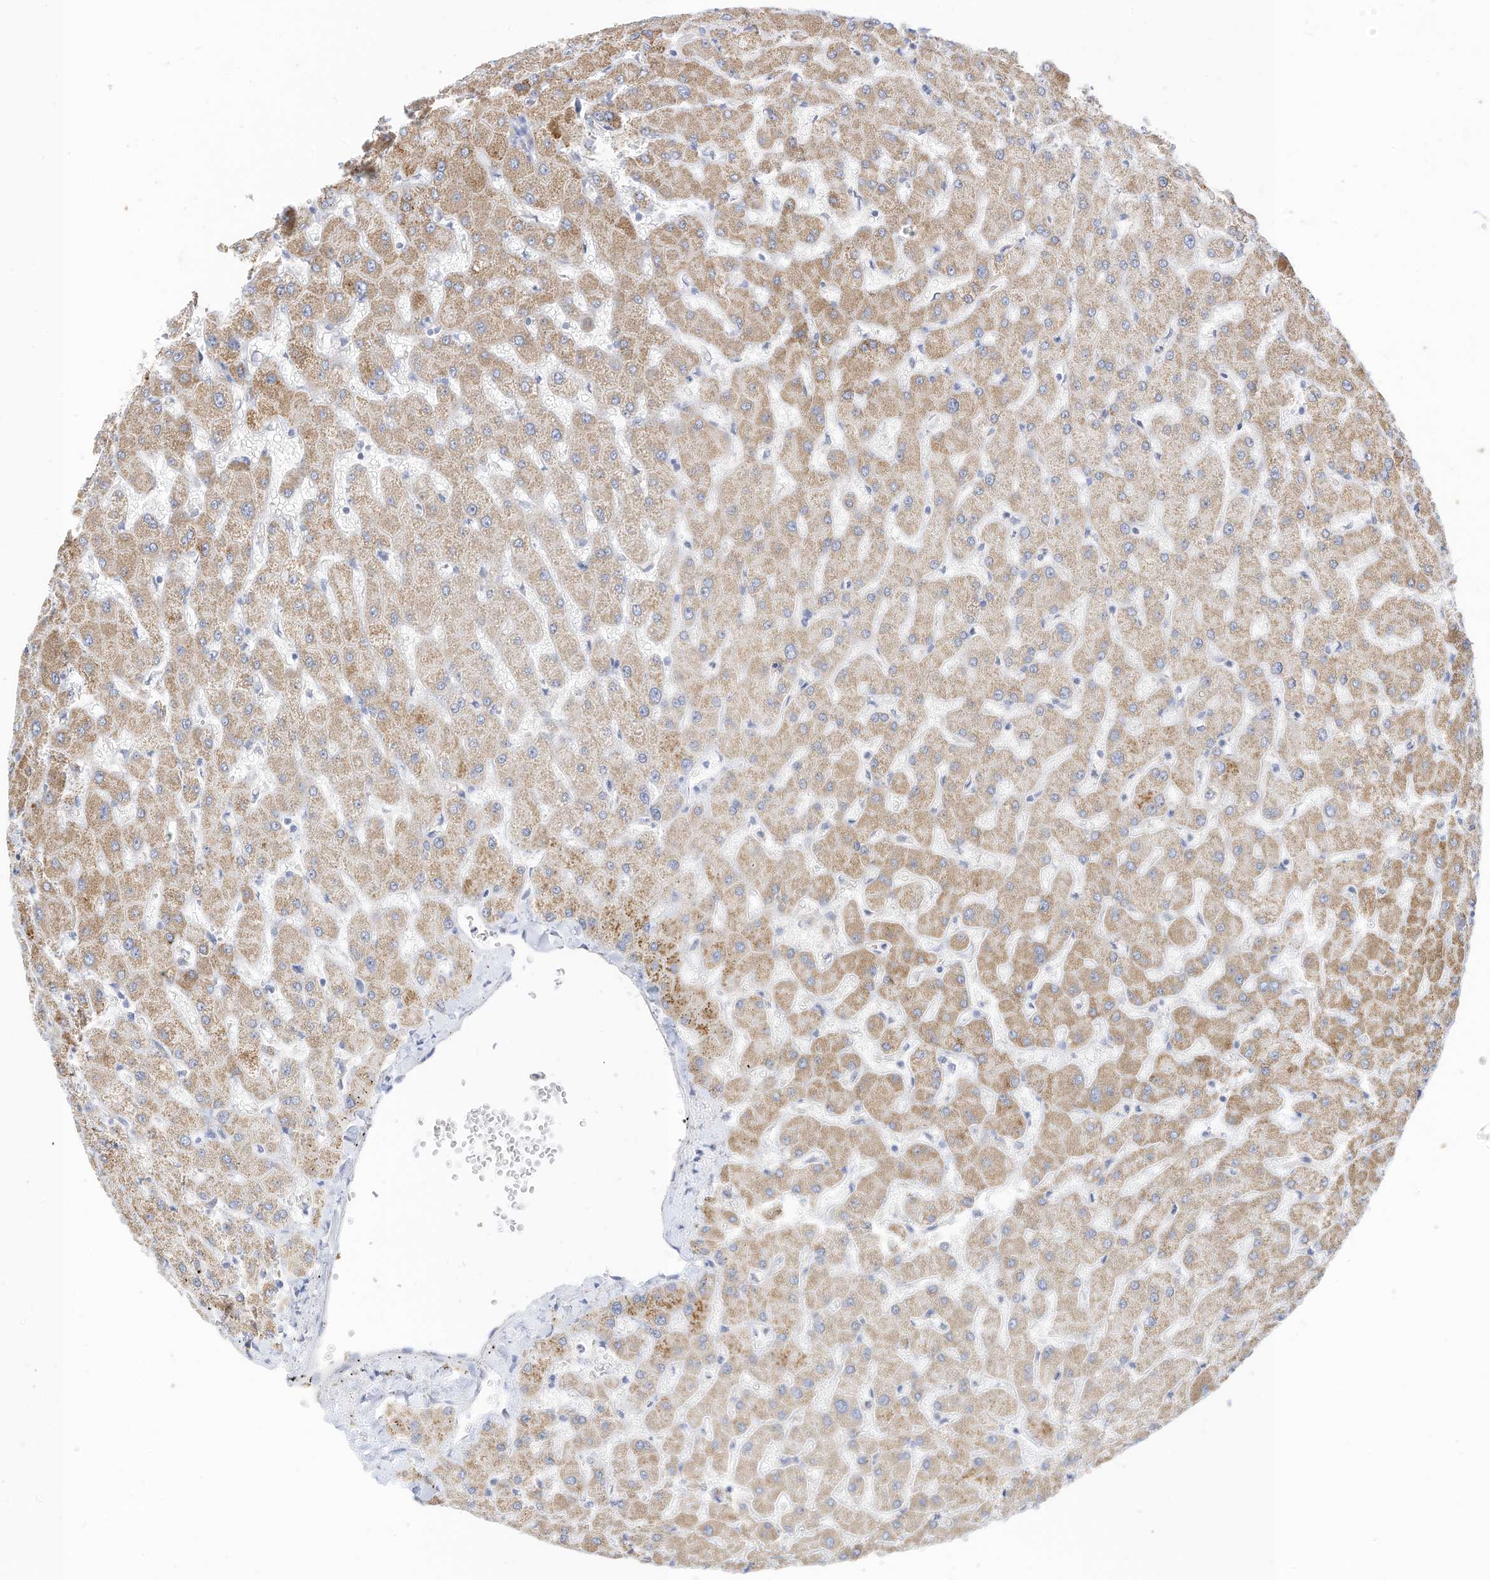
{"staining": {"intensity": "moderate", "quantity": "25%-75%", "location": "cytoplasmic/membranous"}, "tissue": "liver", "cell_type": "Cholangiocytes", "image_type": "normal", "snomed": [{"axis": "morphology", "description": "Normal tissue, NOS"}, {"axis": "topography", "description": "Liver"}], "caption": "Protein analysis of benign liver exhibits moderate cytoplasmic/membranous expression in about 25%-75% of cholangiocytes. The staining was performed using DAB, with brown indicating positive protein expression. Nuclei are stained blue with hematoxylin.", "gene": "RASA2", "patient": {"sex": "female", "age": 63}}